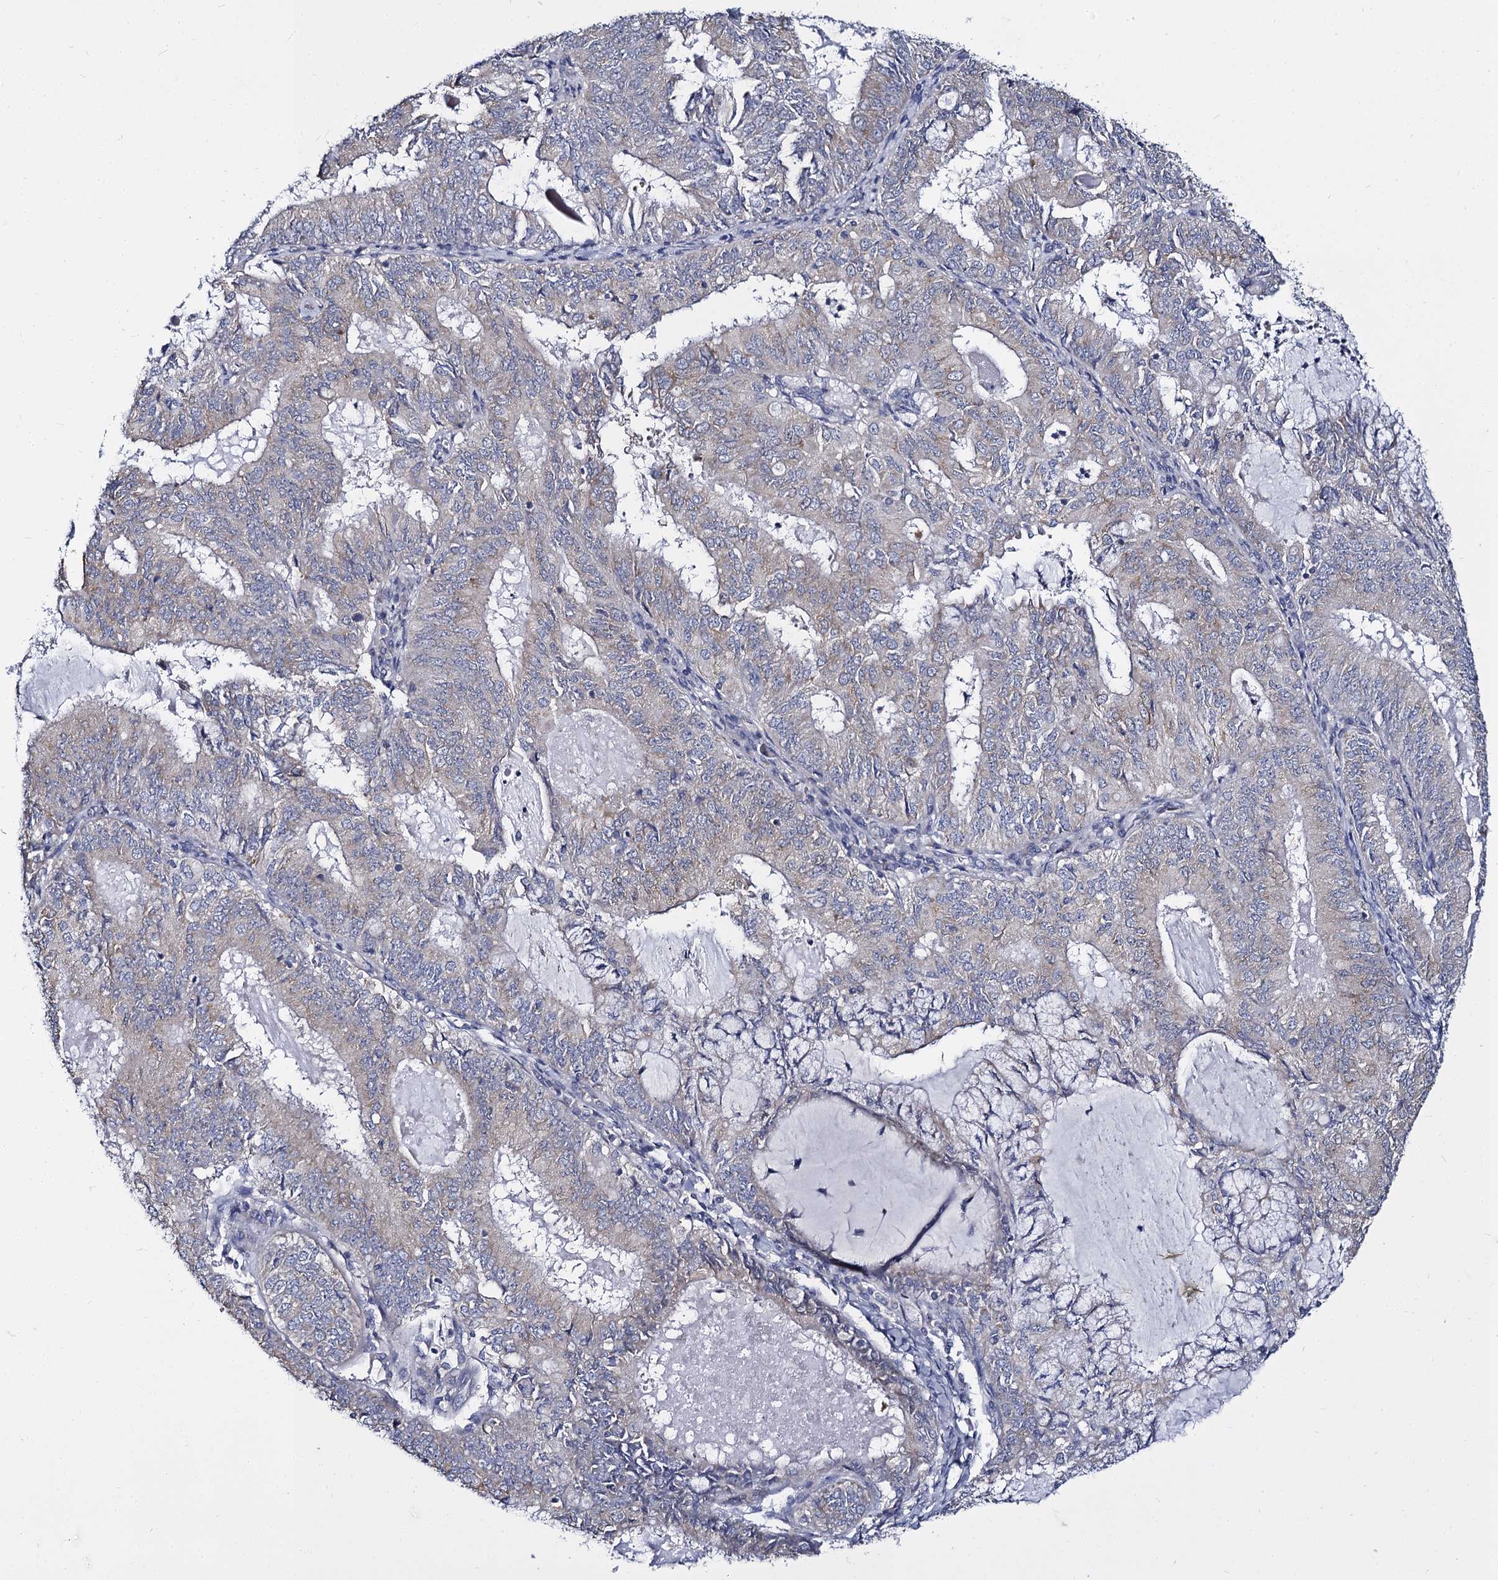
{"staining": {"intensity": "negative", "quantity": "none", "location": "none"}, "tissue": "endometrial cancer", "cell_type": "Tumor cells", "image_type": "cancer", "snomed": [{"axis": "morphology", "description": "Adenocarcinoma, NOS"}, {"axis": "topography", "description": "Endometrium"}], "caption": "A micrograph of endometrial cancer (adenocarcinoma) stained for a protein exhibits no brown staining in tumor cells.", "gene": "PANX2", "patient": {"sex": "female", "age": 57}}